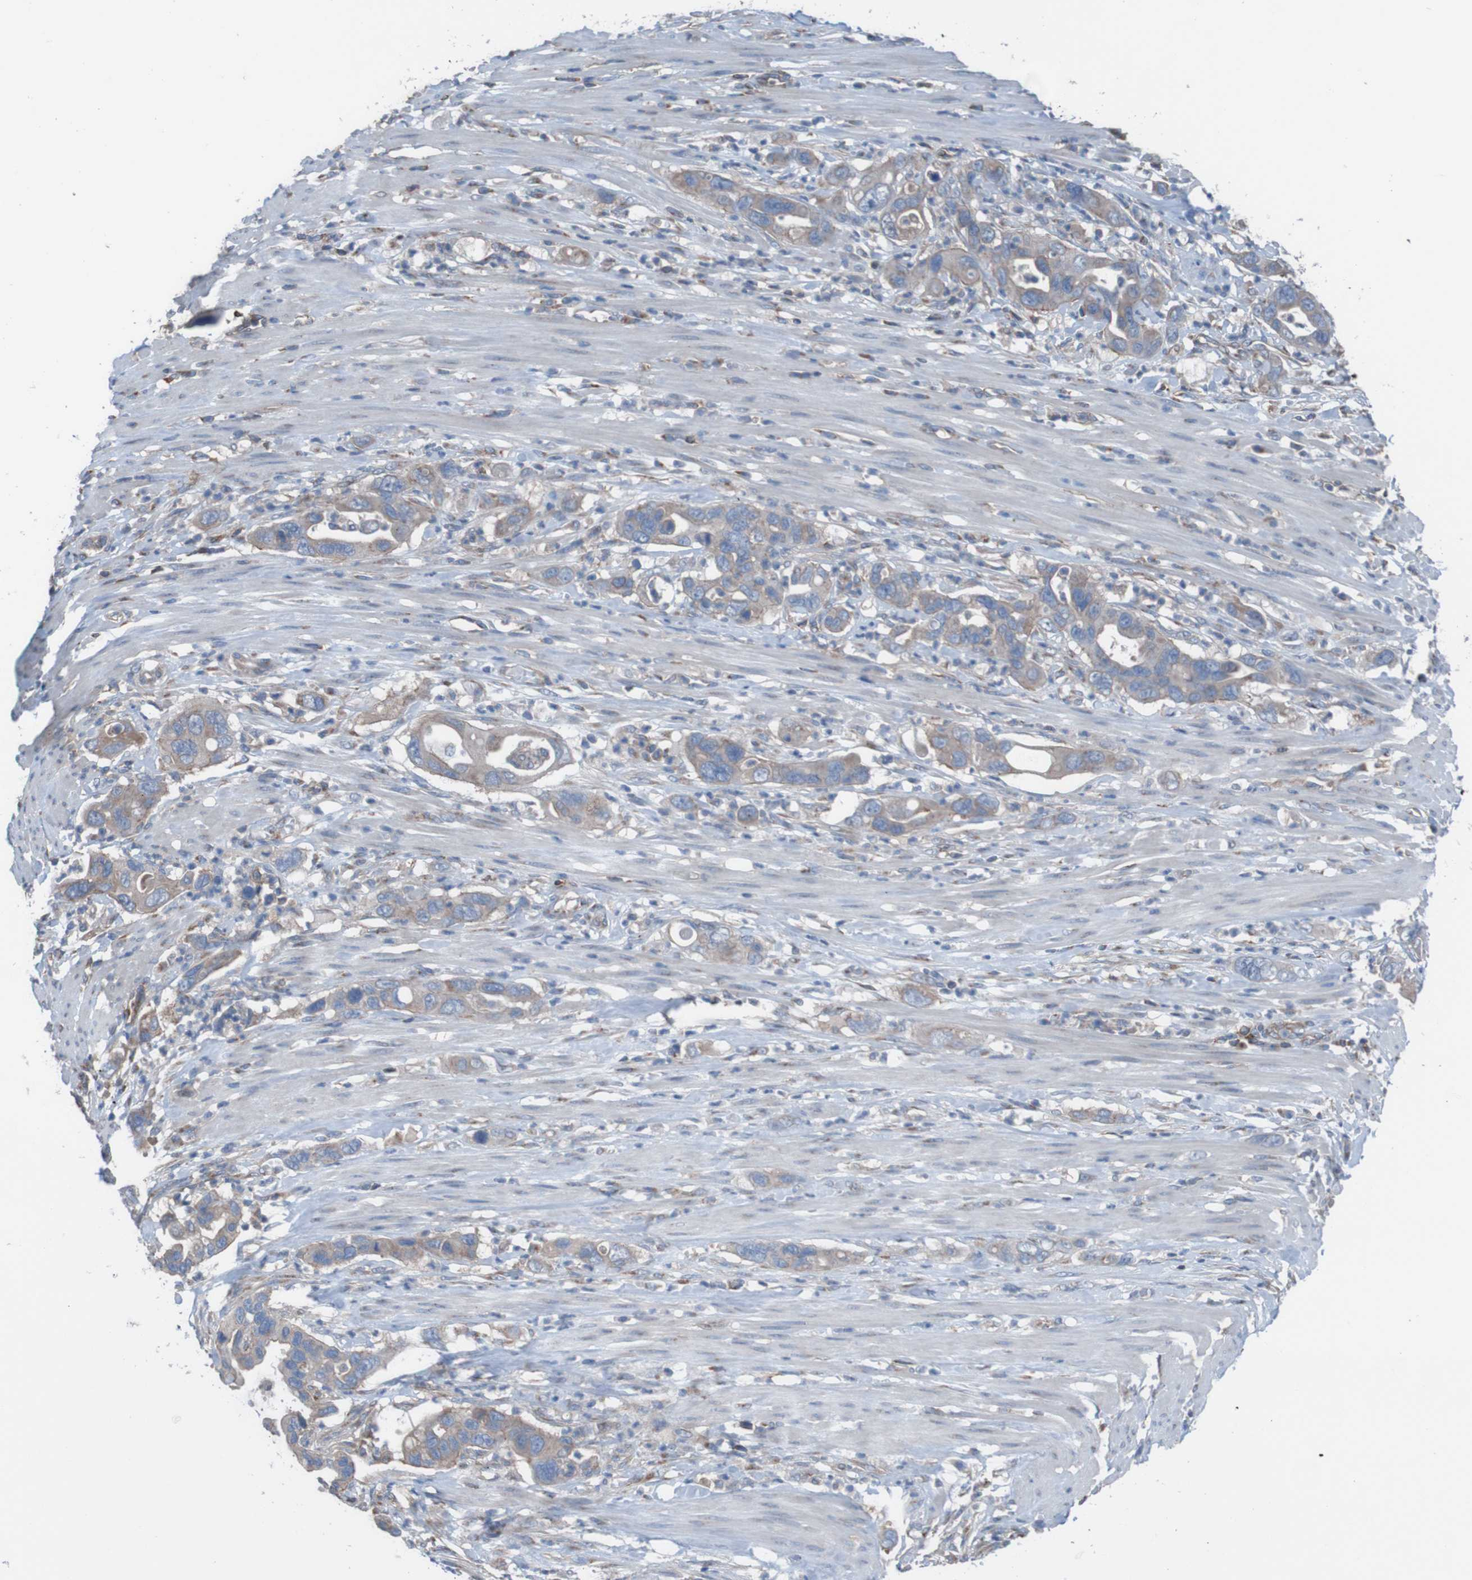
{"staining": {"intensity": "moderate", "quantity": ">75%", "location": "cytoplasmic/membranous"}, "tissue": "pancreatic cancer", "cell_type": "Tumor cells", "image_type": "cancer", "snomed": [{"axis": "morphology", "description": "Adenocarcinoma, NOS"}, {"axis": "topography", "description": "Pancreas"}], "caption": "Adenocarcinoma (pancreatic) stained with DAB IHC demonstrates medium levels of moderate cytoplasmic/membranous positivity in approximately >75% of tumor cells.", "gene": "MINAR1", "patient": {"sex": "female", "age": 71}}